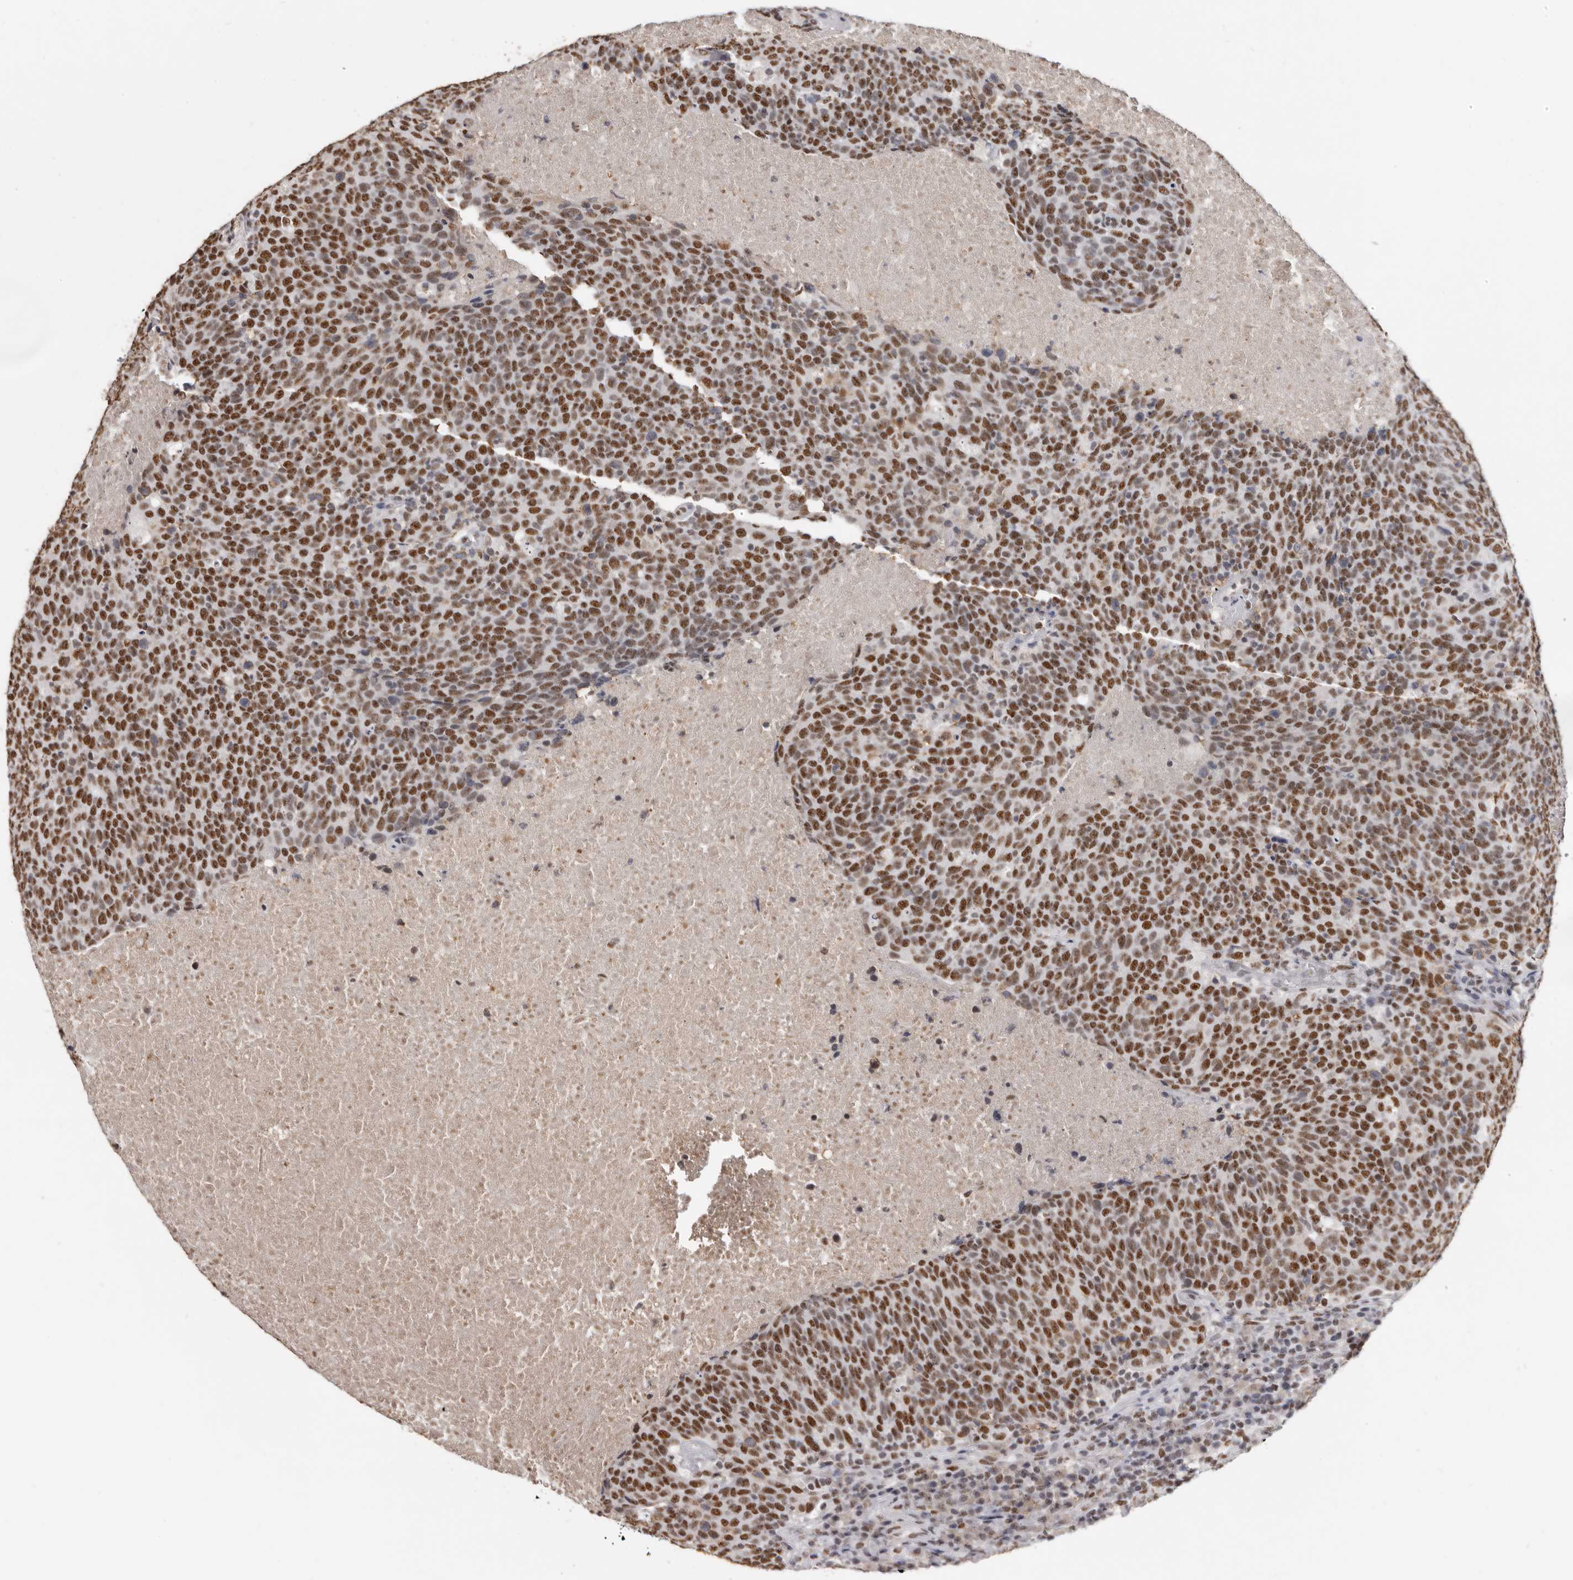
{"staining": {"intensity": "moderate", "quantity": ">75%", "location": "nuclear"}, "tissue": "head and neck cancer", "cell_type": "Tumor cells", "image_type": "cancer", "snomed": [{"axis": "morphology", "description": "Squamous cell carcinoma, NOS"}, {"axis": "morphology", "description": "Squamous cell carcinoma, metastatic, NOS"}, {"axis": "topography", "description": "Lymph node"}, {"axis": "topography", "description": "Head-Neck"}], "caption": "Immunohistochemistry of head and neck cancer (squamous cell carcinoma) reveals medium levels of moderate nuclear positivity in approximately >75% of tumor cells. (Brightfield microscopy of DAB IHC at high magnification).", "gene": "SCAF4", "patient": {"sex": "male", "age": 62}}